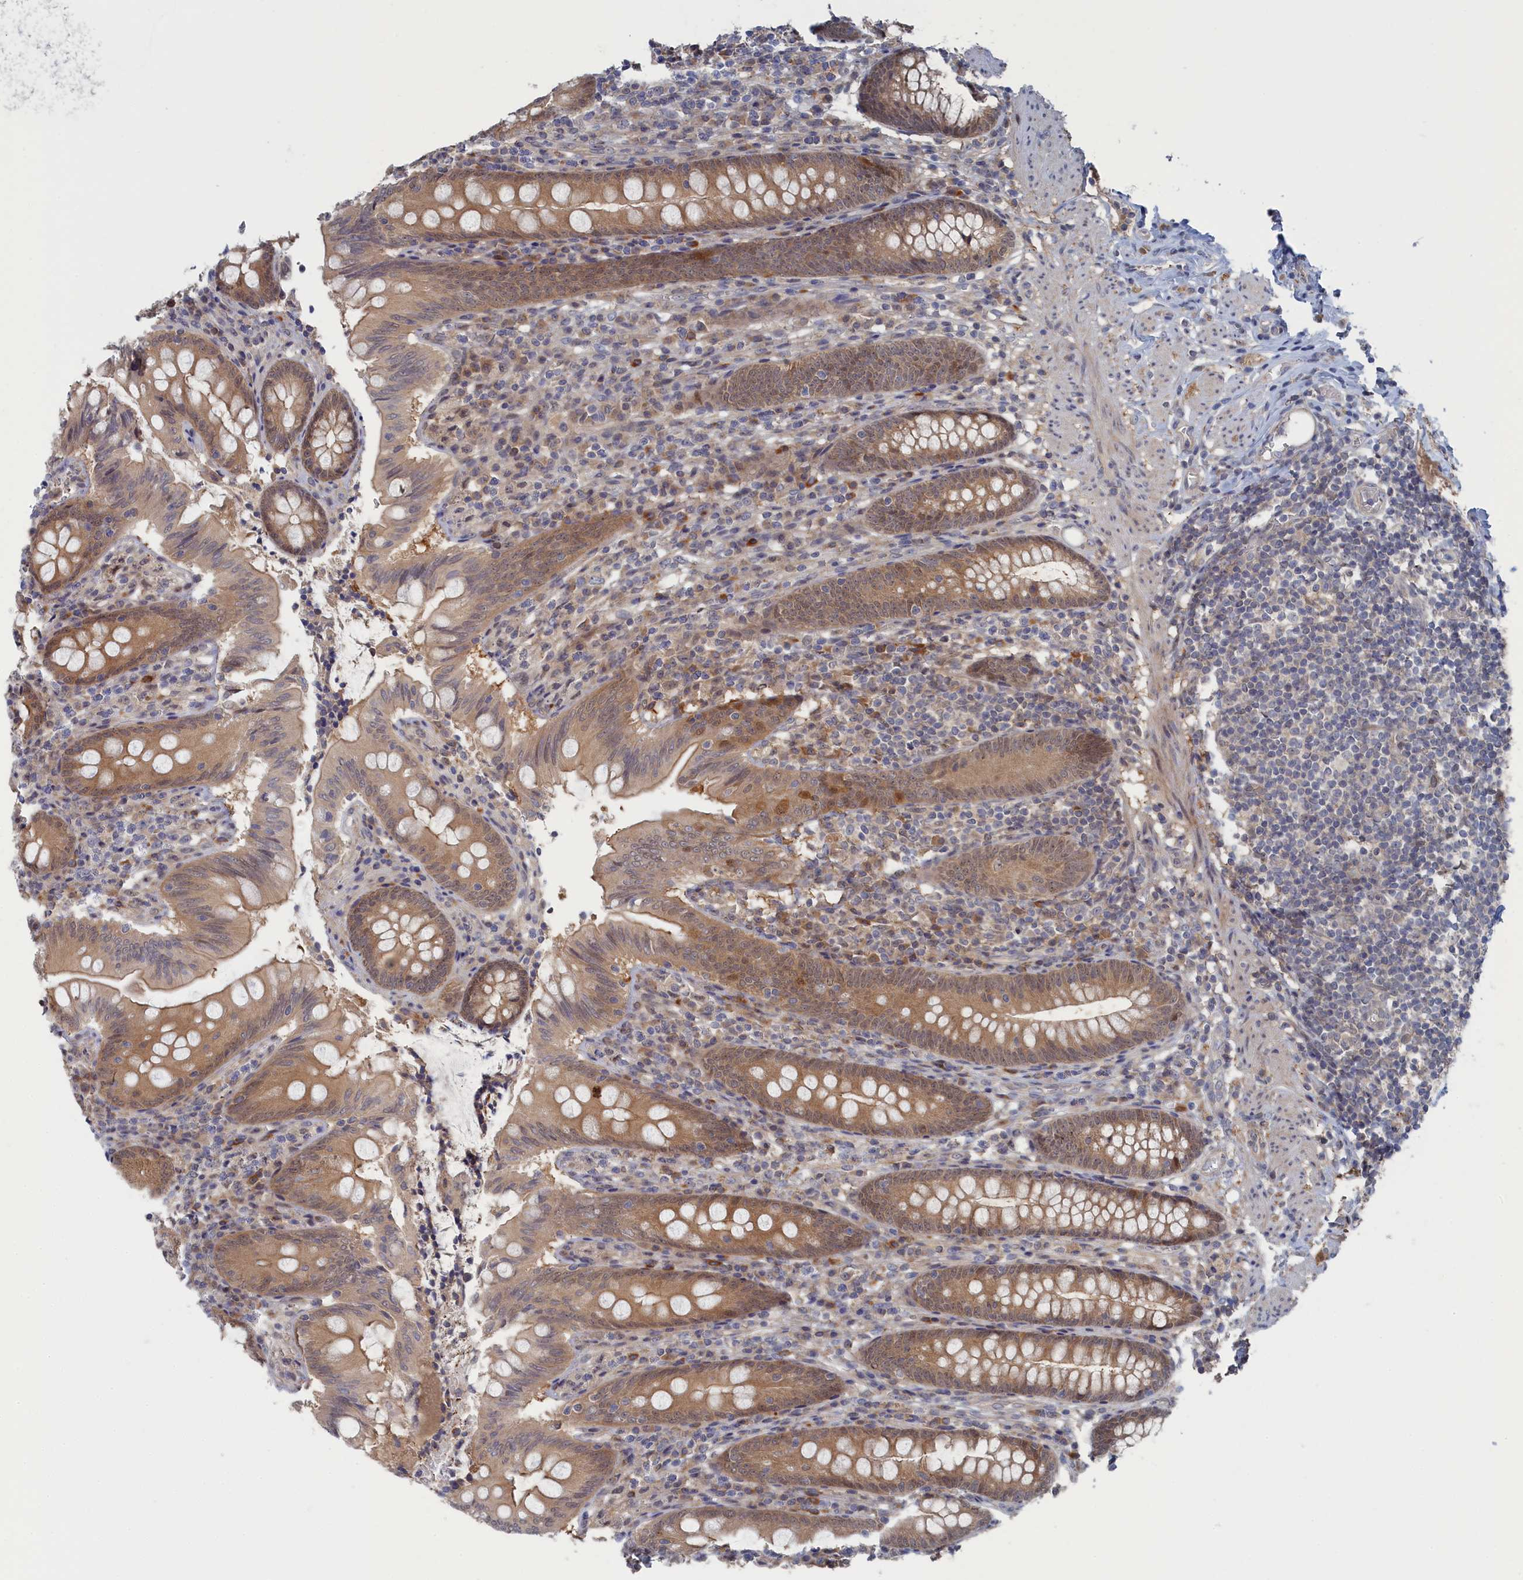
{"staining": {"intensity": "moderate", "quantity": ">75%", "location": "cytoplasmic/membranous"}, "tissue": "appendix", "cell_type": "Glandular cells", "image_type": "normal", "snomed": [{"axis": "morphology", "description": "Normal tissue, NOS"}, {"axis": "topography", "description": "Appendix"}], "caption": "Immunohistochemistry (DAB) staining of benign appendix reveals moderate cytoplasmic/membranous protein positivity in approximately >75% of glandular cells.", "gene": "IRGQ", "patient": {"sex": "male", "age": 55}}